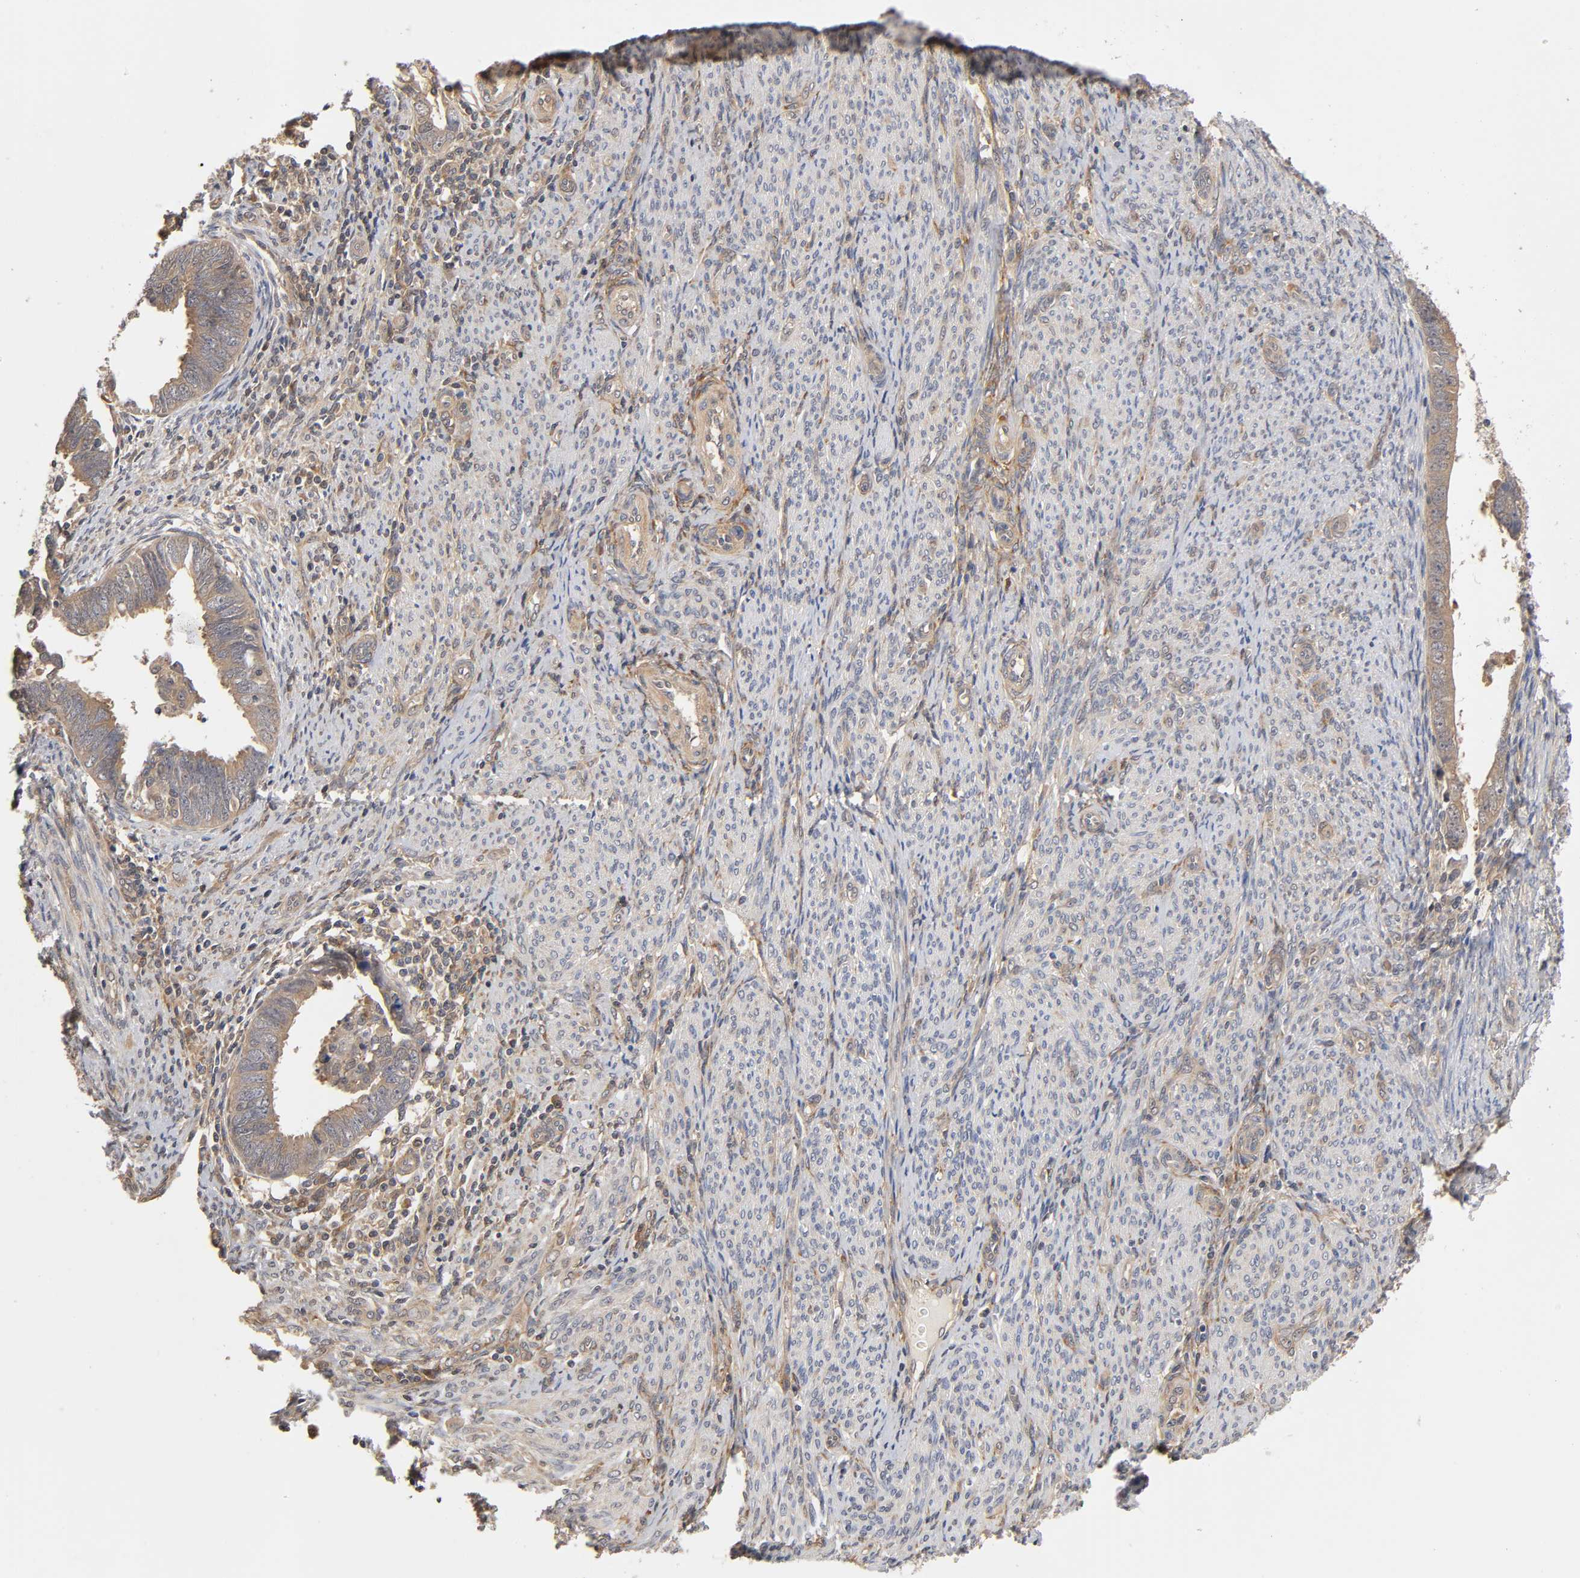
{"staining": {"intensity": "weak", "quantity": ">75%", "location": "cytoplasmic/membranous"}, "tissue": "endometrial cancer", "cell_type": "Tumor cells", "image_type": "cancer", "snomed": [{"axis": "morphology", "description": "Adenocarcinoma, NOS"}, {"axis": "topography", "description": "Endometrium"}], "caption": "Endometrial cancer tissue reveals weak cytoplasmic/membranous staining in about >75% of tumor cells, visualized by immunohistochemistry.", "gene": "PDE5A", "patient": {"sex": "female", "age": 75}}